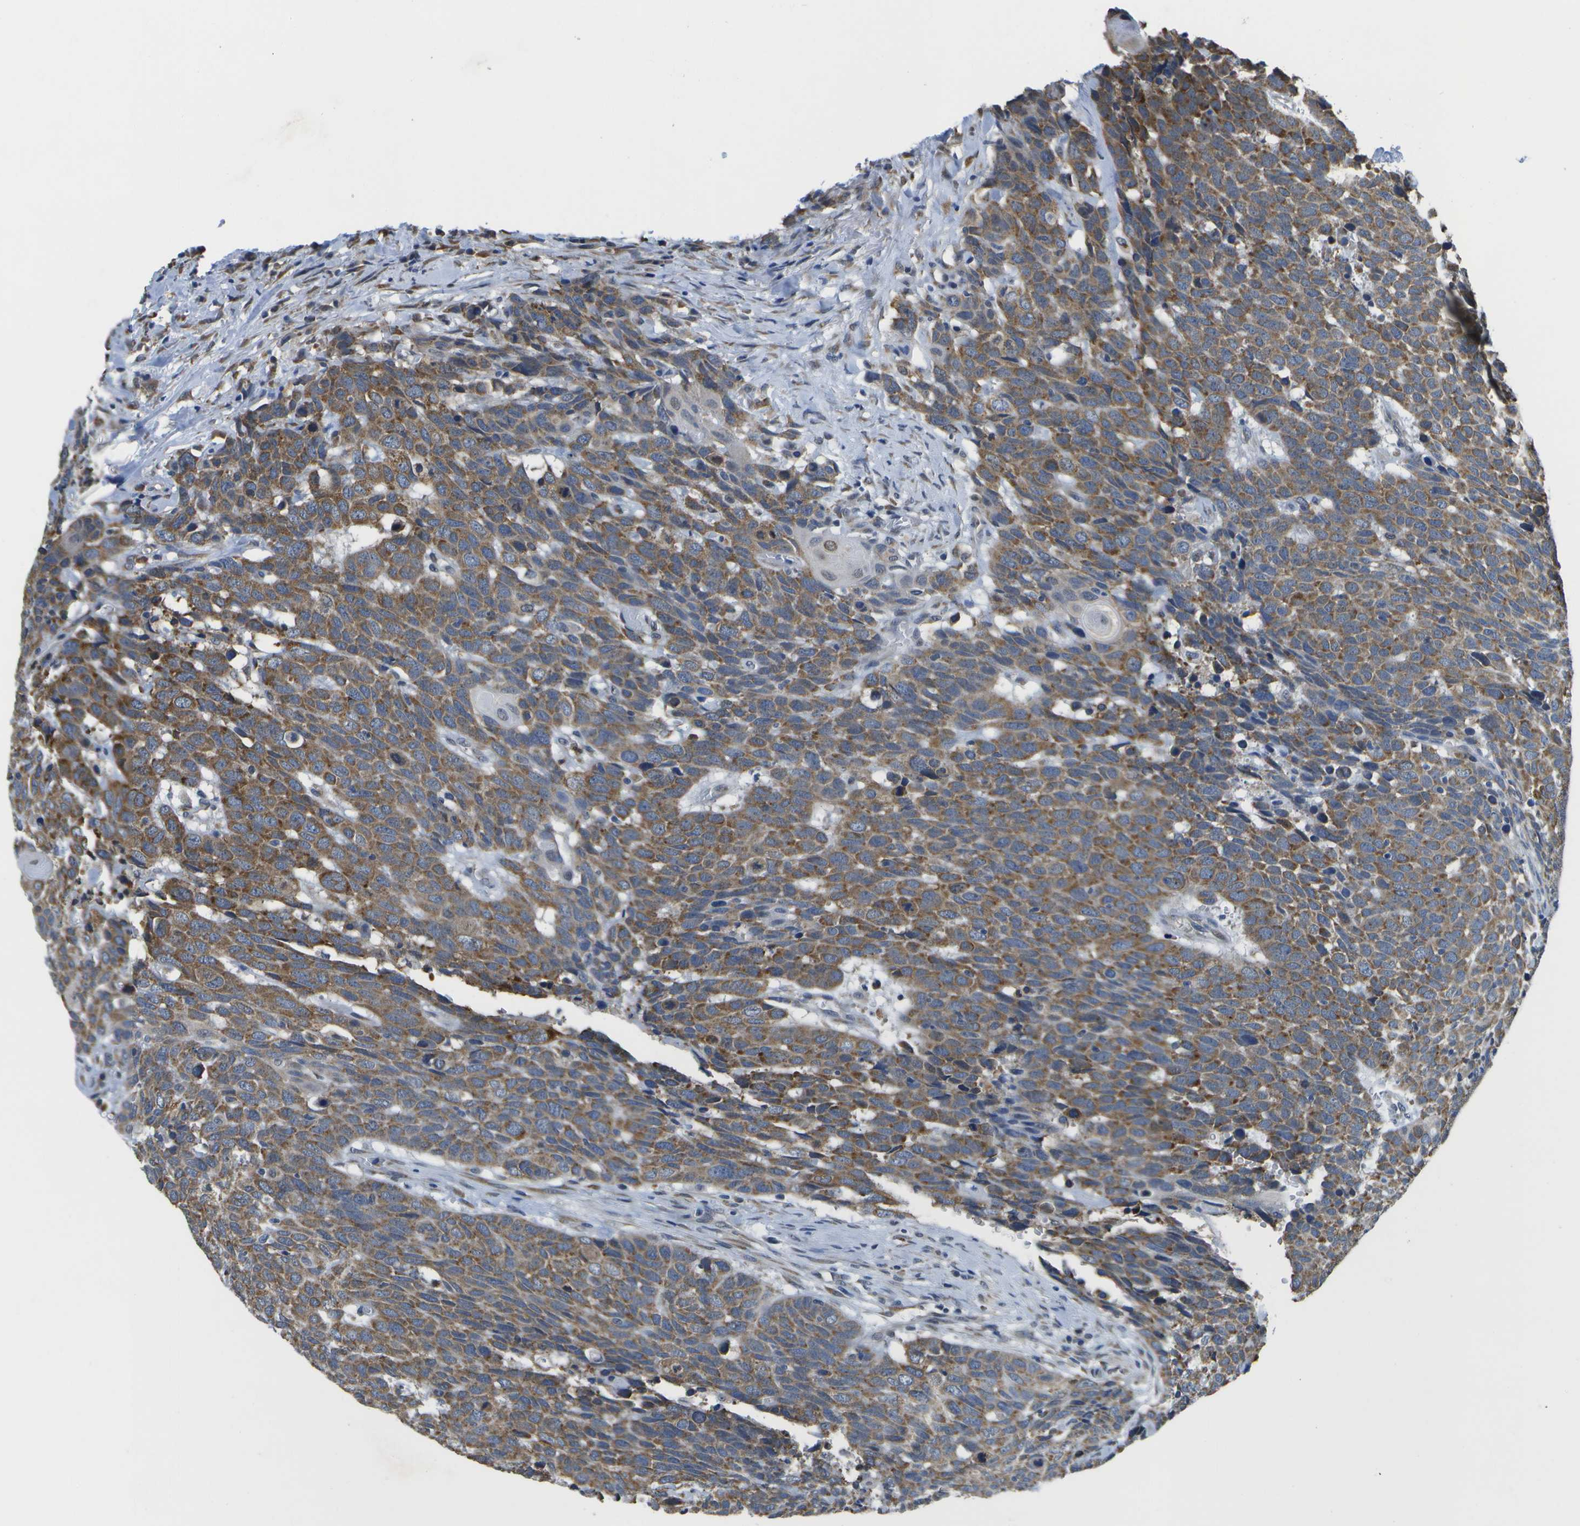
{"staining": {"intensity": "moderate", "quantity": ">75%", "location": "cytoplasmic/membranous"}, "tissue": "head and neck cancer", "cell_type": "Tumor cells", "image_type": "cancer", "snomed": [{"axis": "morphology", "description": "Squamous cell carcinoma, NOS"}, {"axis": "topography", "description": "Head-Neck"}], "caption": "Moderate cytoplasmic/membranous expression for a protein is identified in about >75% of tumor cells of head and neck cancer using immunohistochemistry.", "gene": "DSE", "patient": {"sex": "male", "age": 66}}